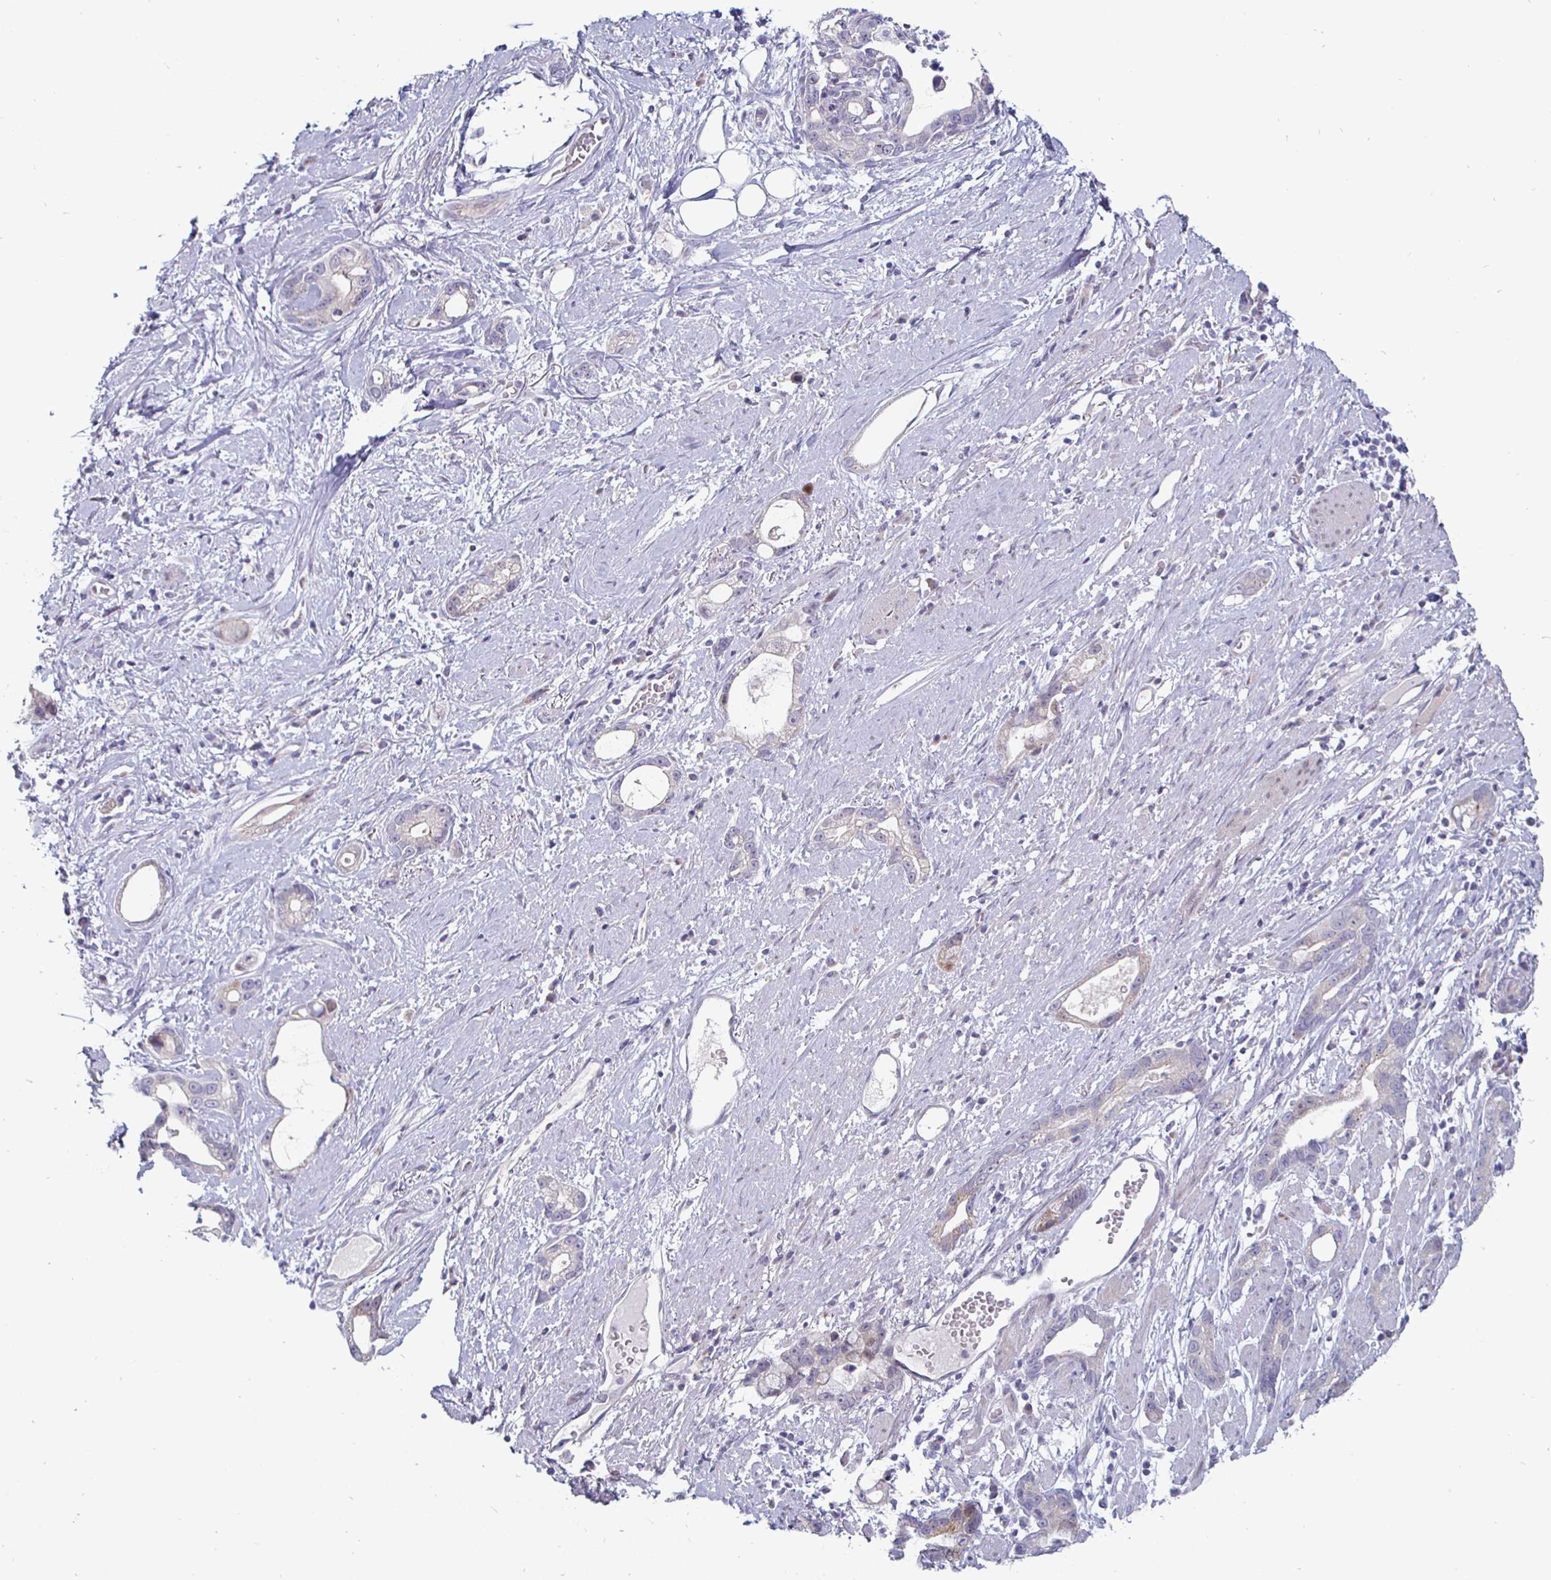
{"staining": {"intensity": "weak", "quantity": "<25%", "location": "cytoplasmic/membranous"}, "tissue": "stomach cancer", "cell_type": "Tumor cells", "image_type": "cancer", "snomed": [{"axis": "morphology", "description": "Adenocarcinoma, NOS"}, {"axis": "topography", "description": "Stomach"}], "caption": "Immunohistochemistry (IHC) of human adenocarcinoma (stomach) shows no expression in tumor cells.", "gene": "DMRTB1", "patient": {"sex": "male", "age": 55}}